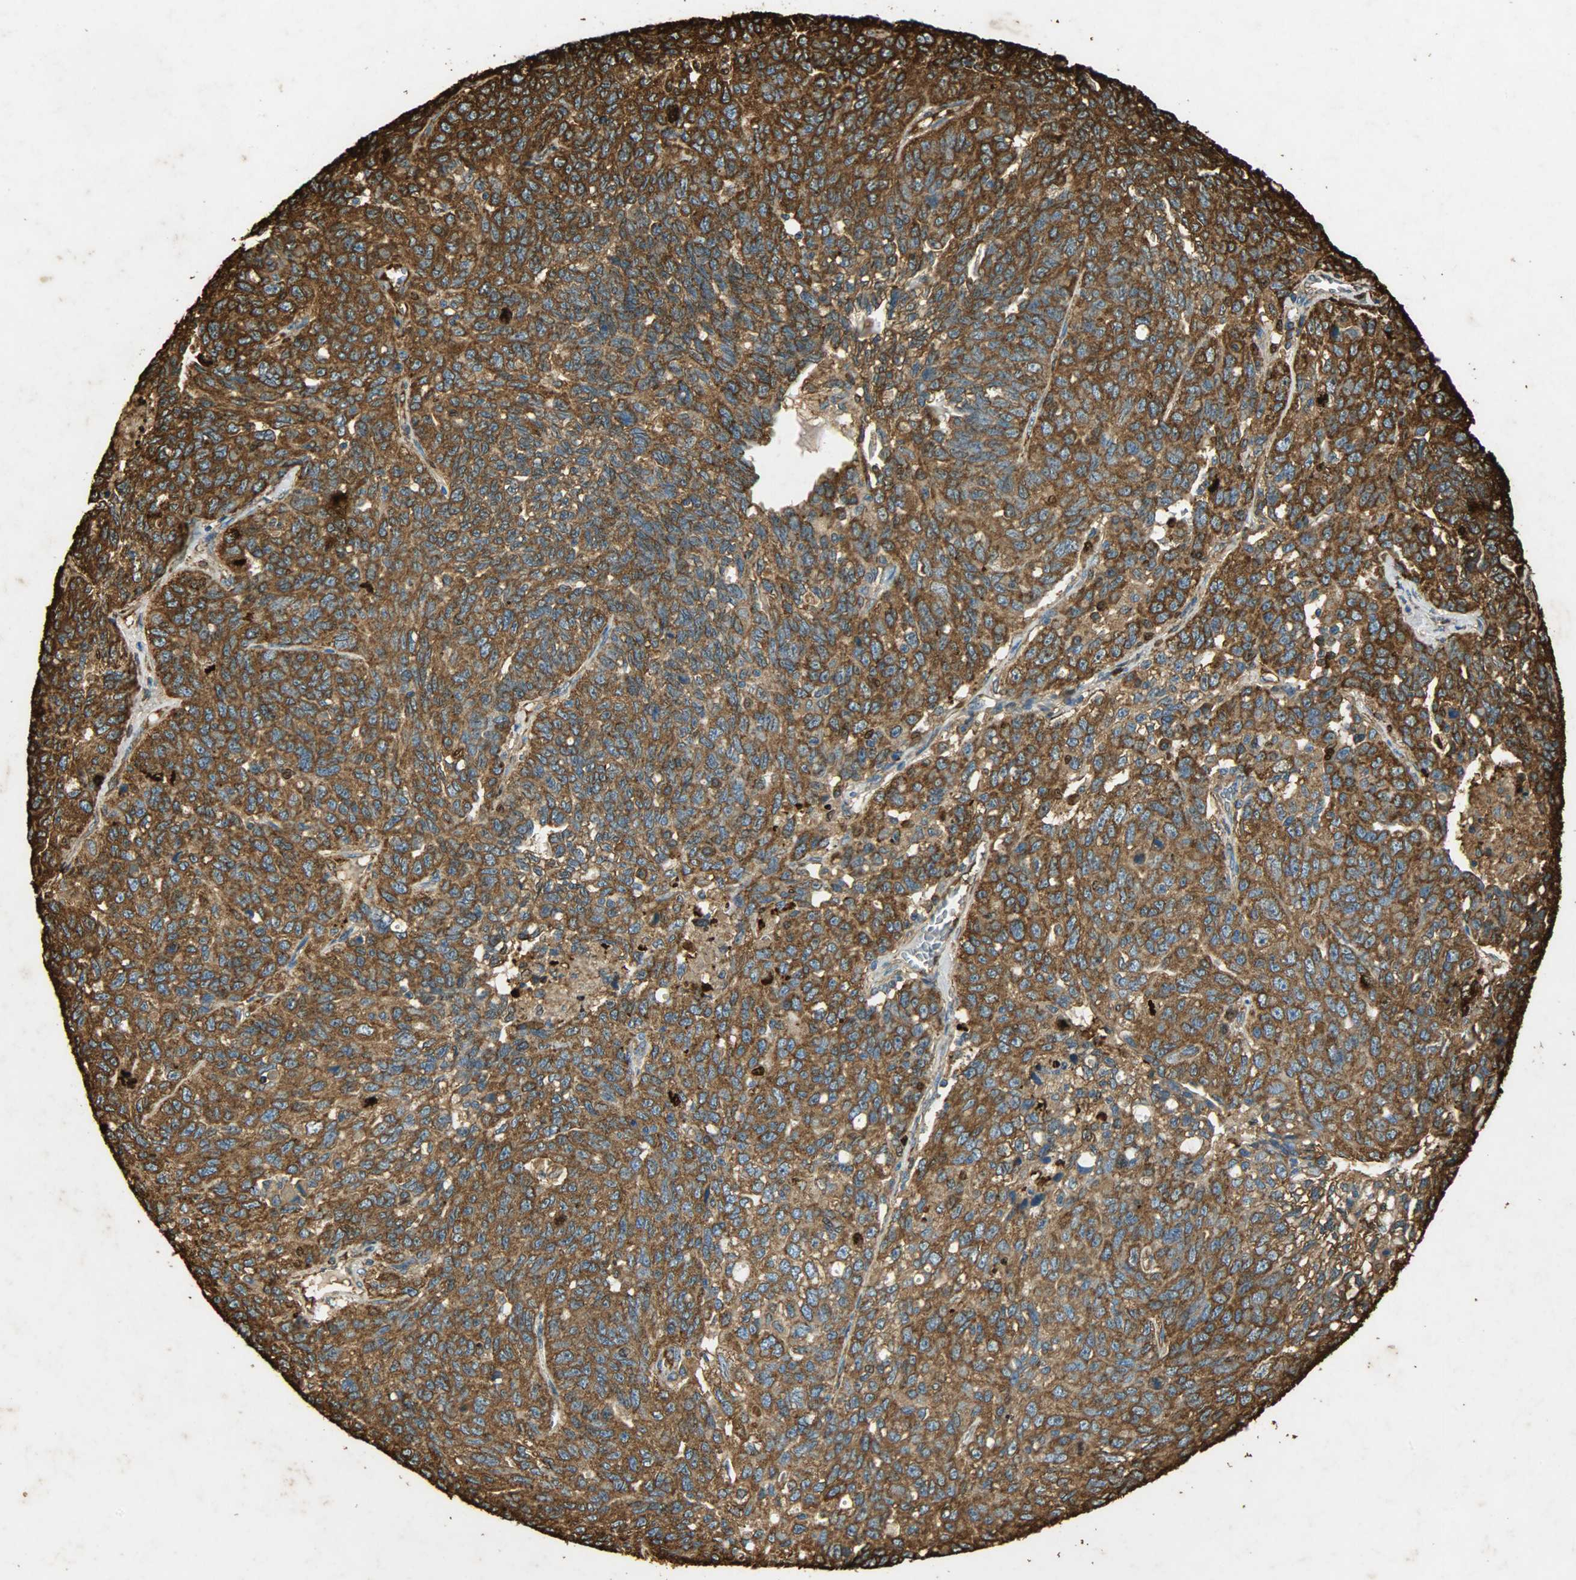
{"staining": {"intensity": "strong", "quantity": ">75%", "location": "cytoplasmic/membranous"}, "tissue": "ovarian cancer", "cell_type": "Tumor cells", "image_type": "cancer", "snomed": [{"axis": "morphology", "description": "Cystadenocarcinoma, serous, NOS"}, {"axis": "topography", "description": "Ovary"}], "caption": "Ovarian cancer (serous cystadenocarcinoma) stained with a protein marker demonstrates strong staining in tumor cells.", "gene": "HSP90B1", "patient": {"sex": "female", "age": 71}}